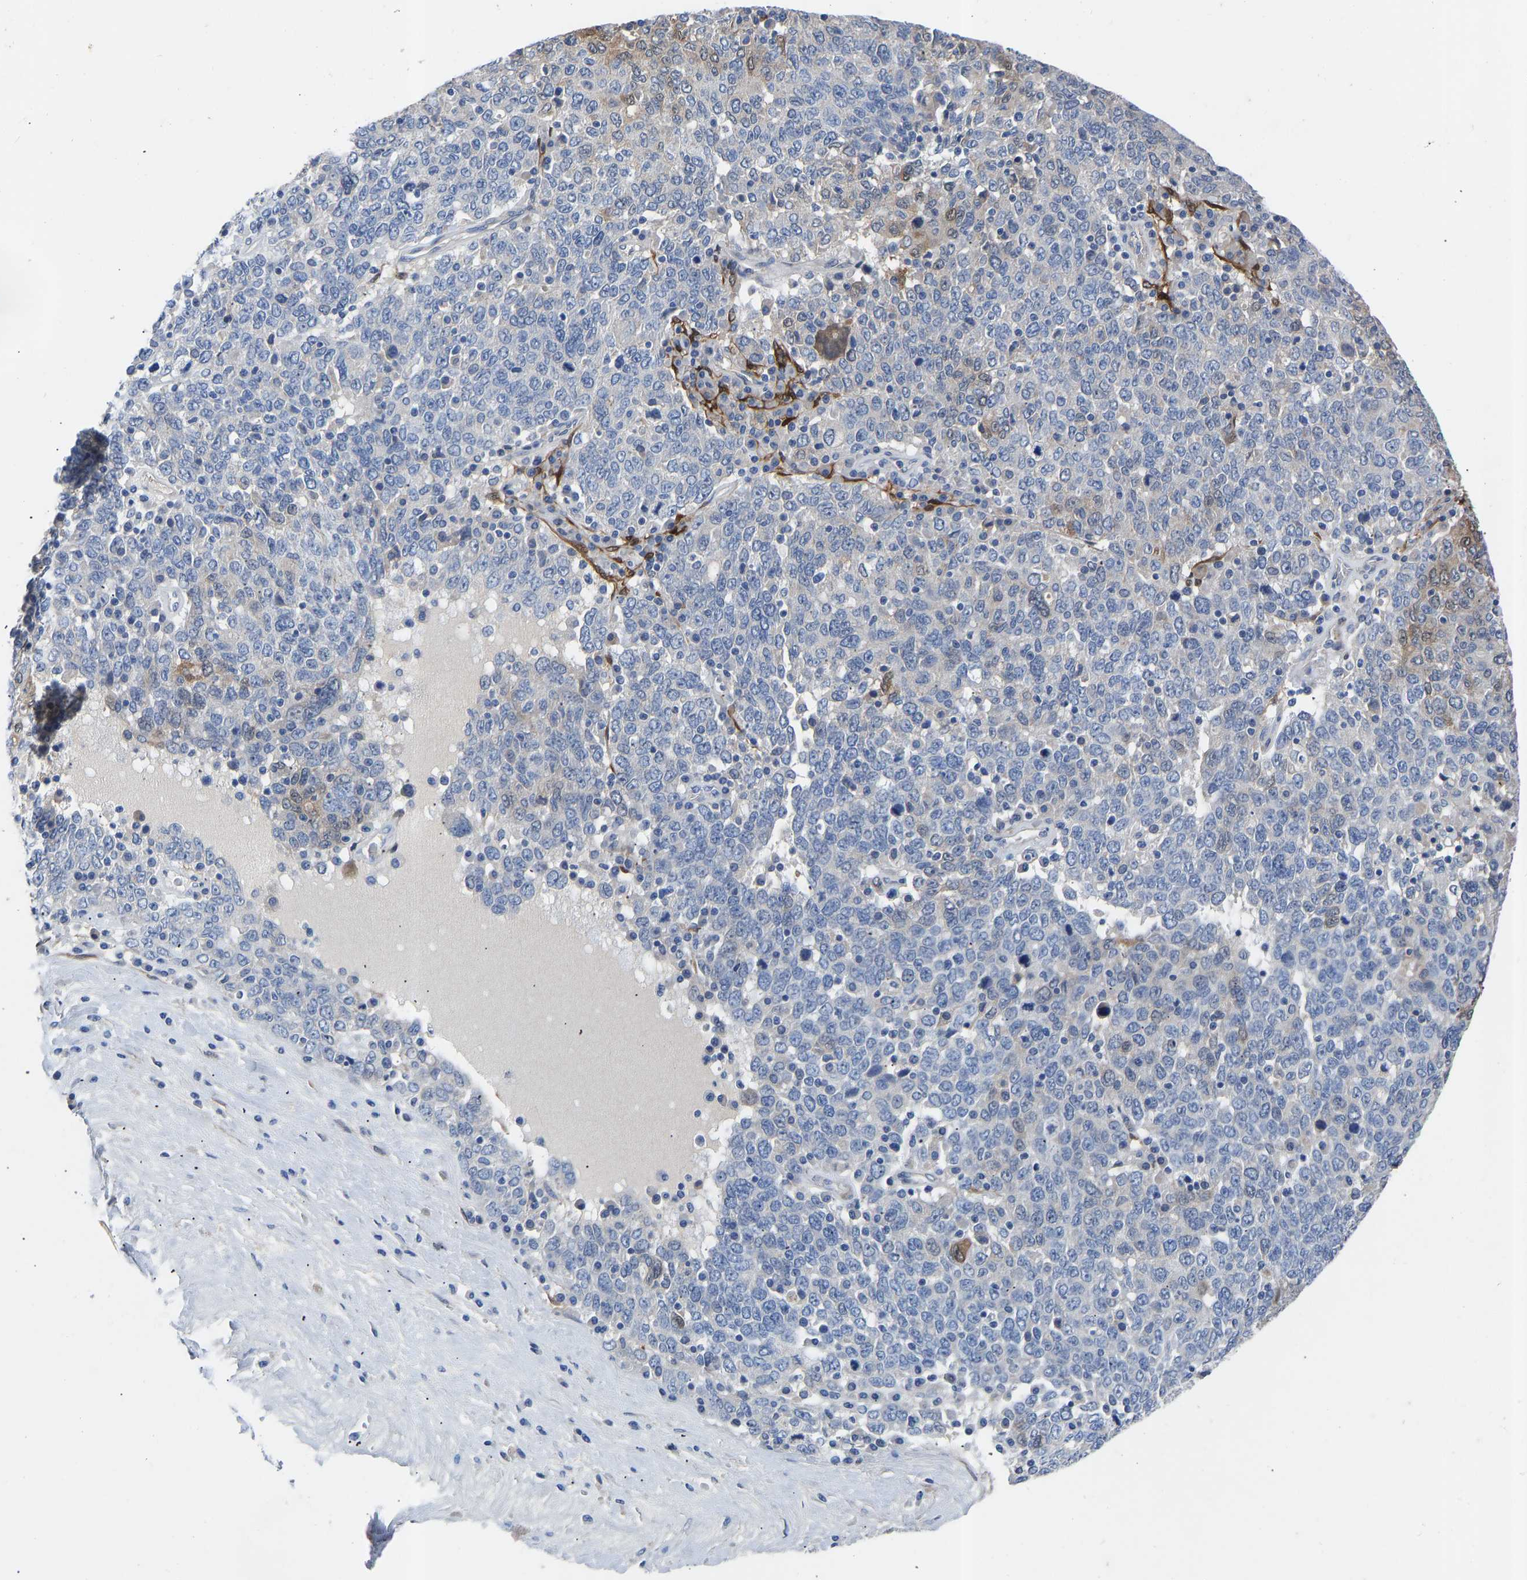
{"staining": {"intensity": "weak", "quantity": "<25%", "location": "cytoplasmic/membranous"}, "tissue": "ovarian cancer", "cell_type": "Tumor cells", "image_type": "cancer", "snomed": [{"axis": "morphology", "description": "Carcinoma, endometroid"}, {"axis": "topography", "description": "Ovary"}], "caption": "Photomicrograph shows no significant protein positivity in tumor cells of endometroid carcinoma (ovarian).", "gene": "RBP1", "patient": {"sex": "female", "age": 62}}